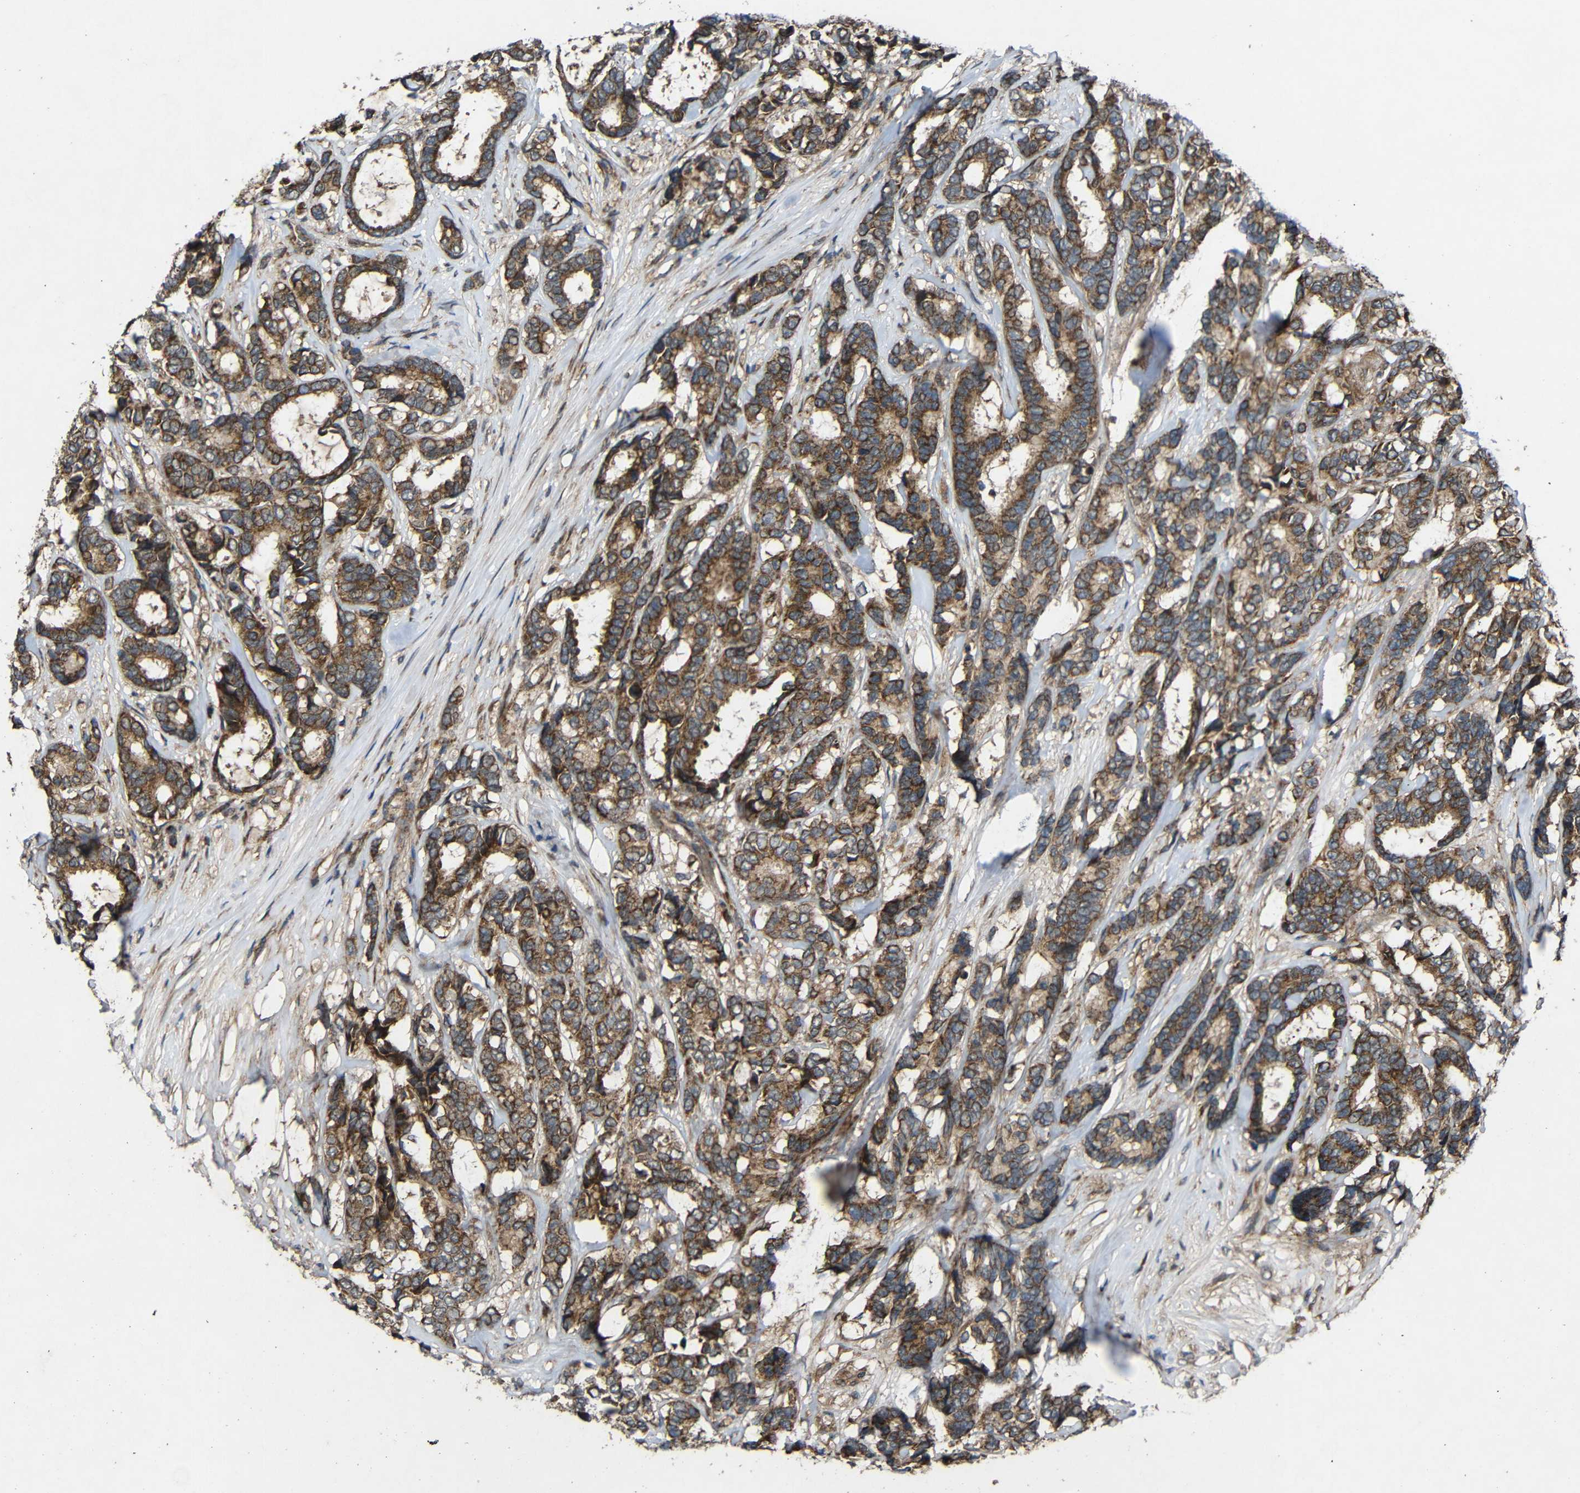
{"staining": {"intensity": "strong", "quantity": ">75%", "location": "cytoplasmic/membranous"}, "tissue": "breast cancer", "cell_type": "Tumor cells", "image_type": "cancer", "snomed": [{"axis": "morphology", "description": "Duct carcinoma"}, {"axis": "topography", "description": "Breast"}], "caption": "Protein expression analysis of breast infiltrating ductal carcinoma displays strong cytoplasmic/membranous staining in about >75% of tumor cells. (brown staining indicates protein expression, while blue staining denotes nuclei).", "gene": "C1GALT1", "patient": {"sex": "female", "age": 87}}